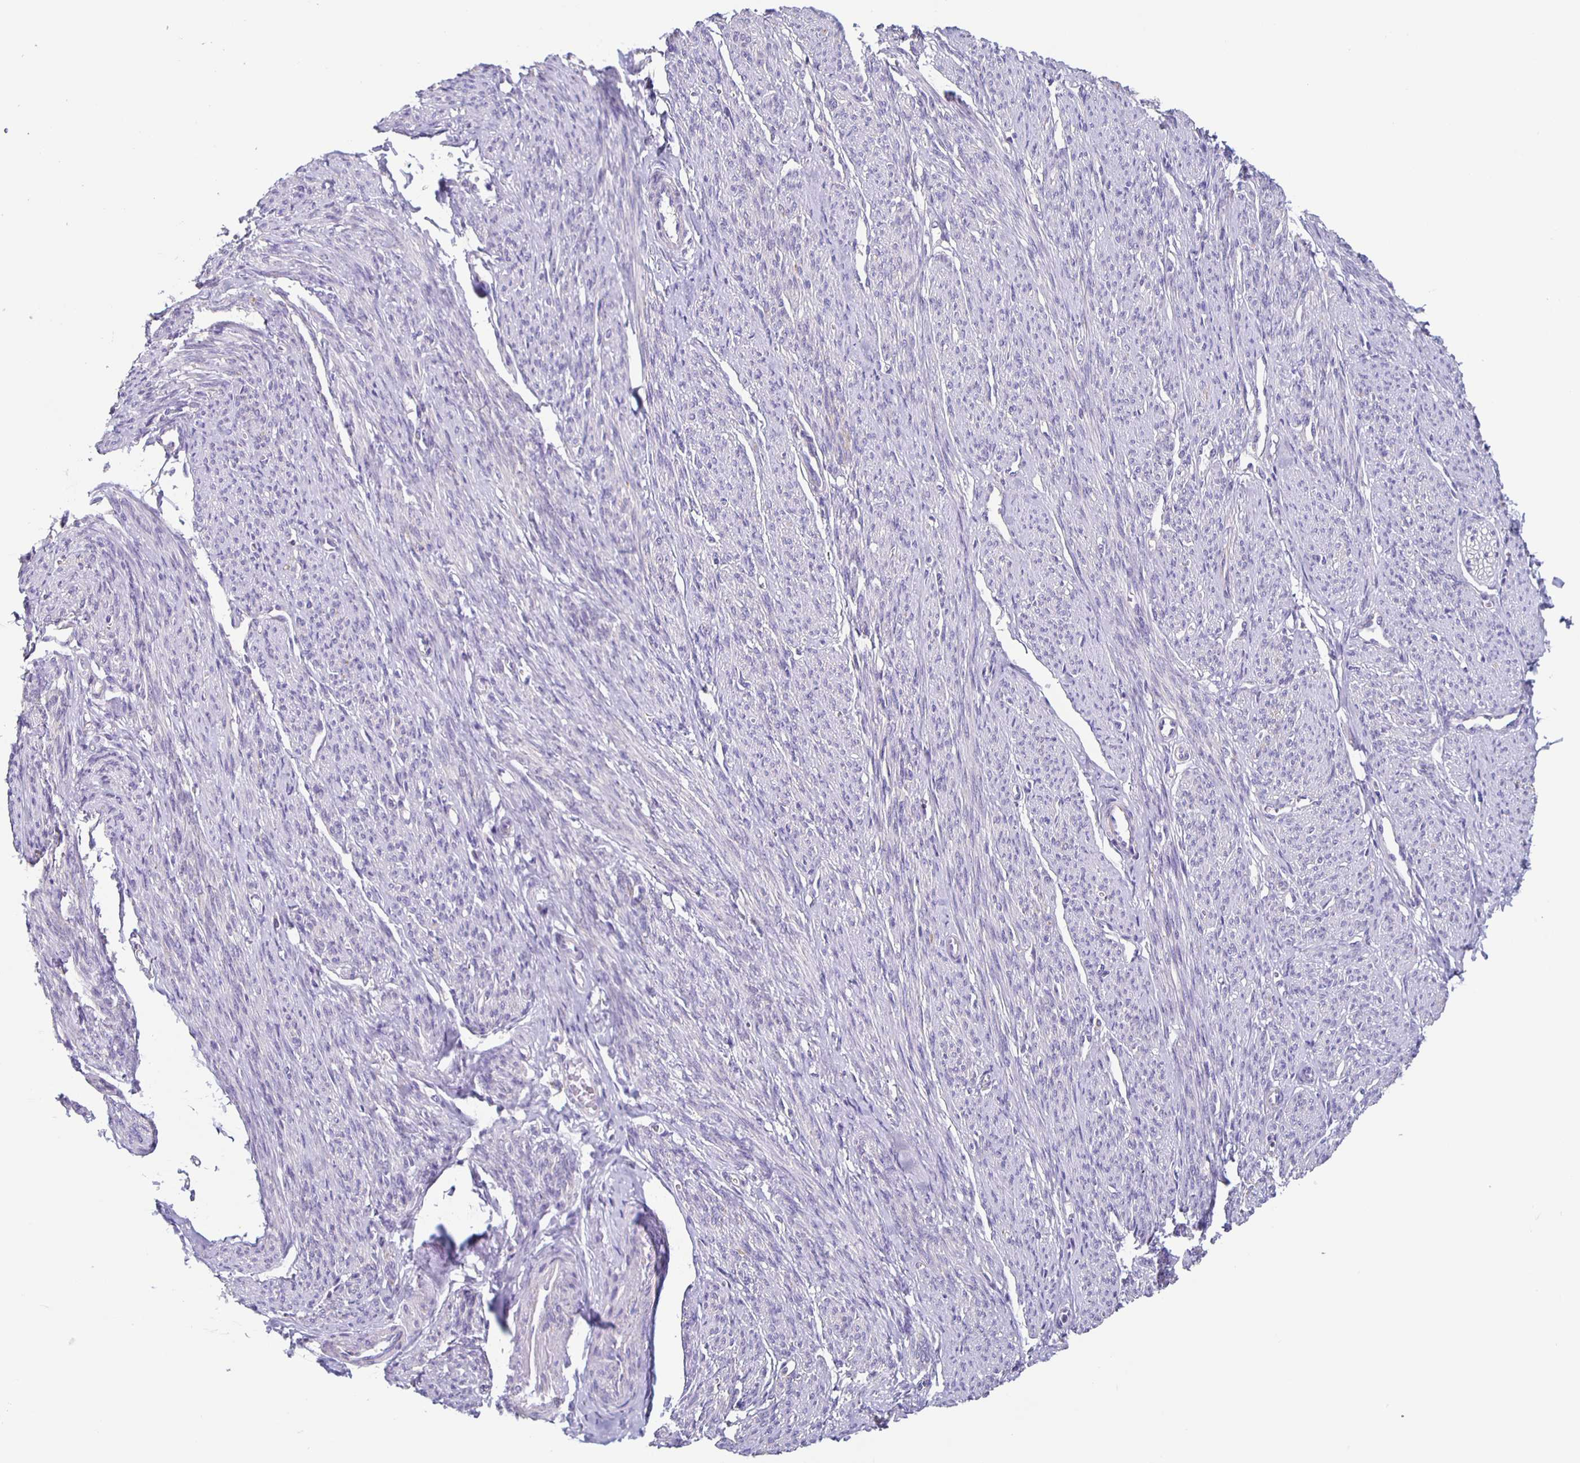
{"staining": {"intensity": "negative", "quantity": "none", "location": "none"}, "tissue": "smooth muscle", "cell_type": "Smooth muscle cells", "image_type": "normal", "snomed": [{"axis": "morphology", "description": "Normal tissue, NOS"}, {"axis": "topography", "description": "Smooth muscle"}], "caption": "Immunohistochemical staining of normal human smooth muscle exhibits no significant staining in smooth muscle cells.", "gene": "TPPP", "patient": {"sex": "female", "age": 65}}